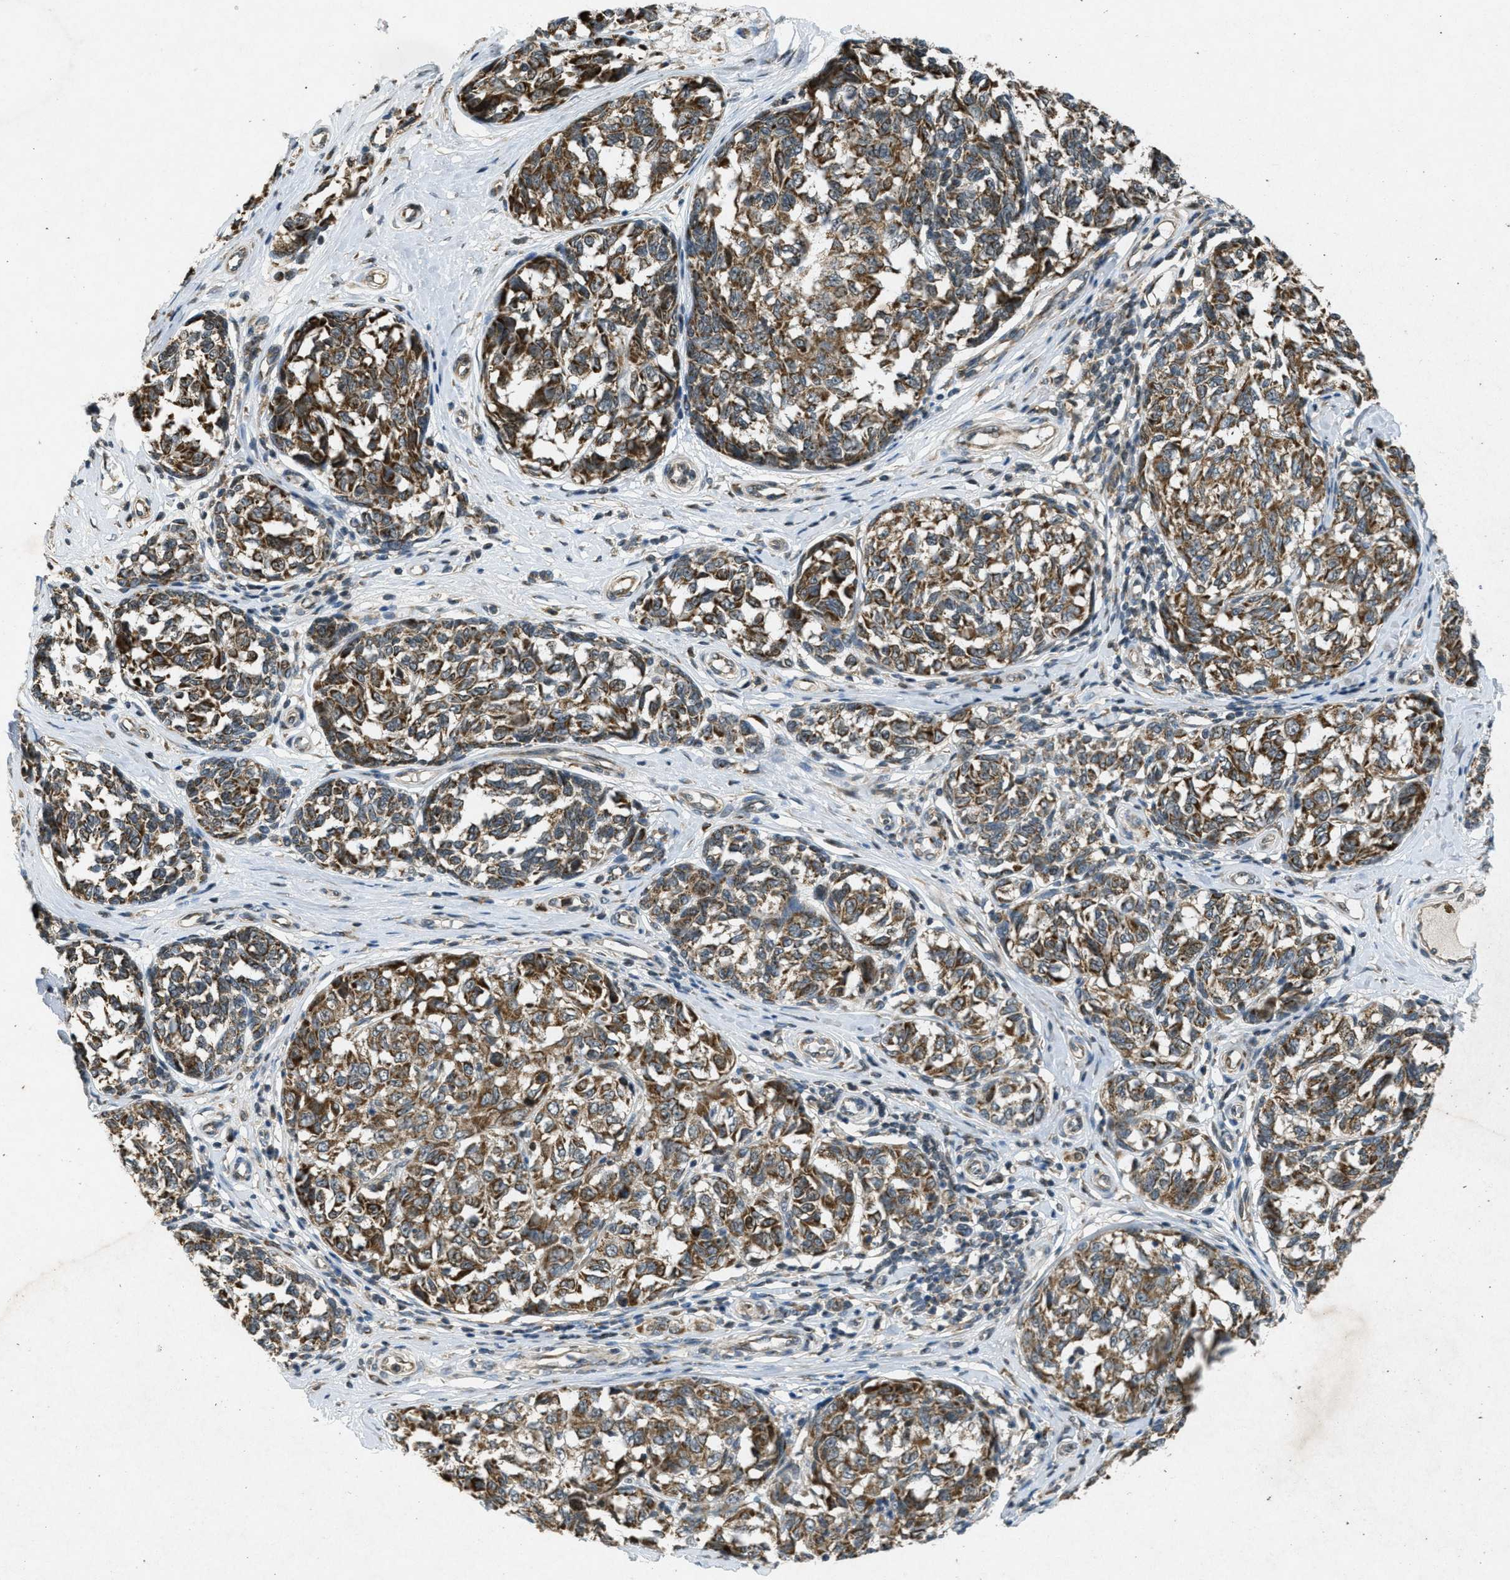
{"staining": {"intensity": "strong", "quantity": ">75%", "location": "cytoplasmic/membranous"}, "tissue": "melanoma", "cell_type": "Tumor cells", "image_type": "cancer", "snomed": [{"axis": "morphology", "description": "Malignant melanoma, NOS"}, {"axis": "topography", "description": "Skin"}], "caption": "IHC (DAB (3,3'-diaminobenzidine)) staining of melanoma exhibits strong cytoplasmic/membranous protein positivity in about >75% of tumor cells.", "gene": "PPP1R15A", "patient": {"sex": "female", "age": 64}}